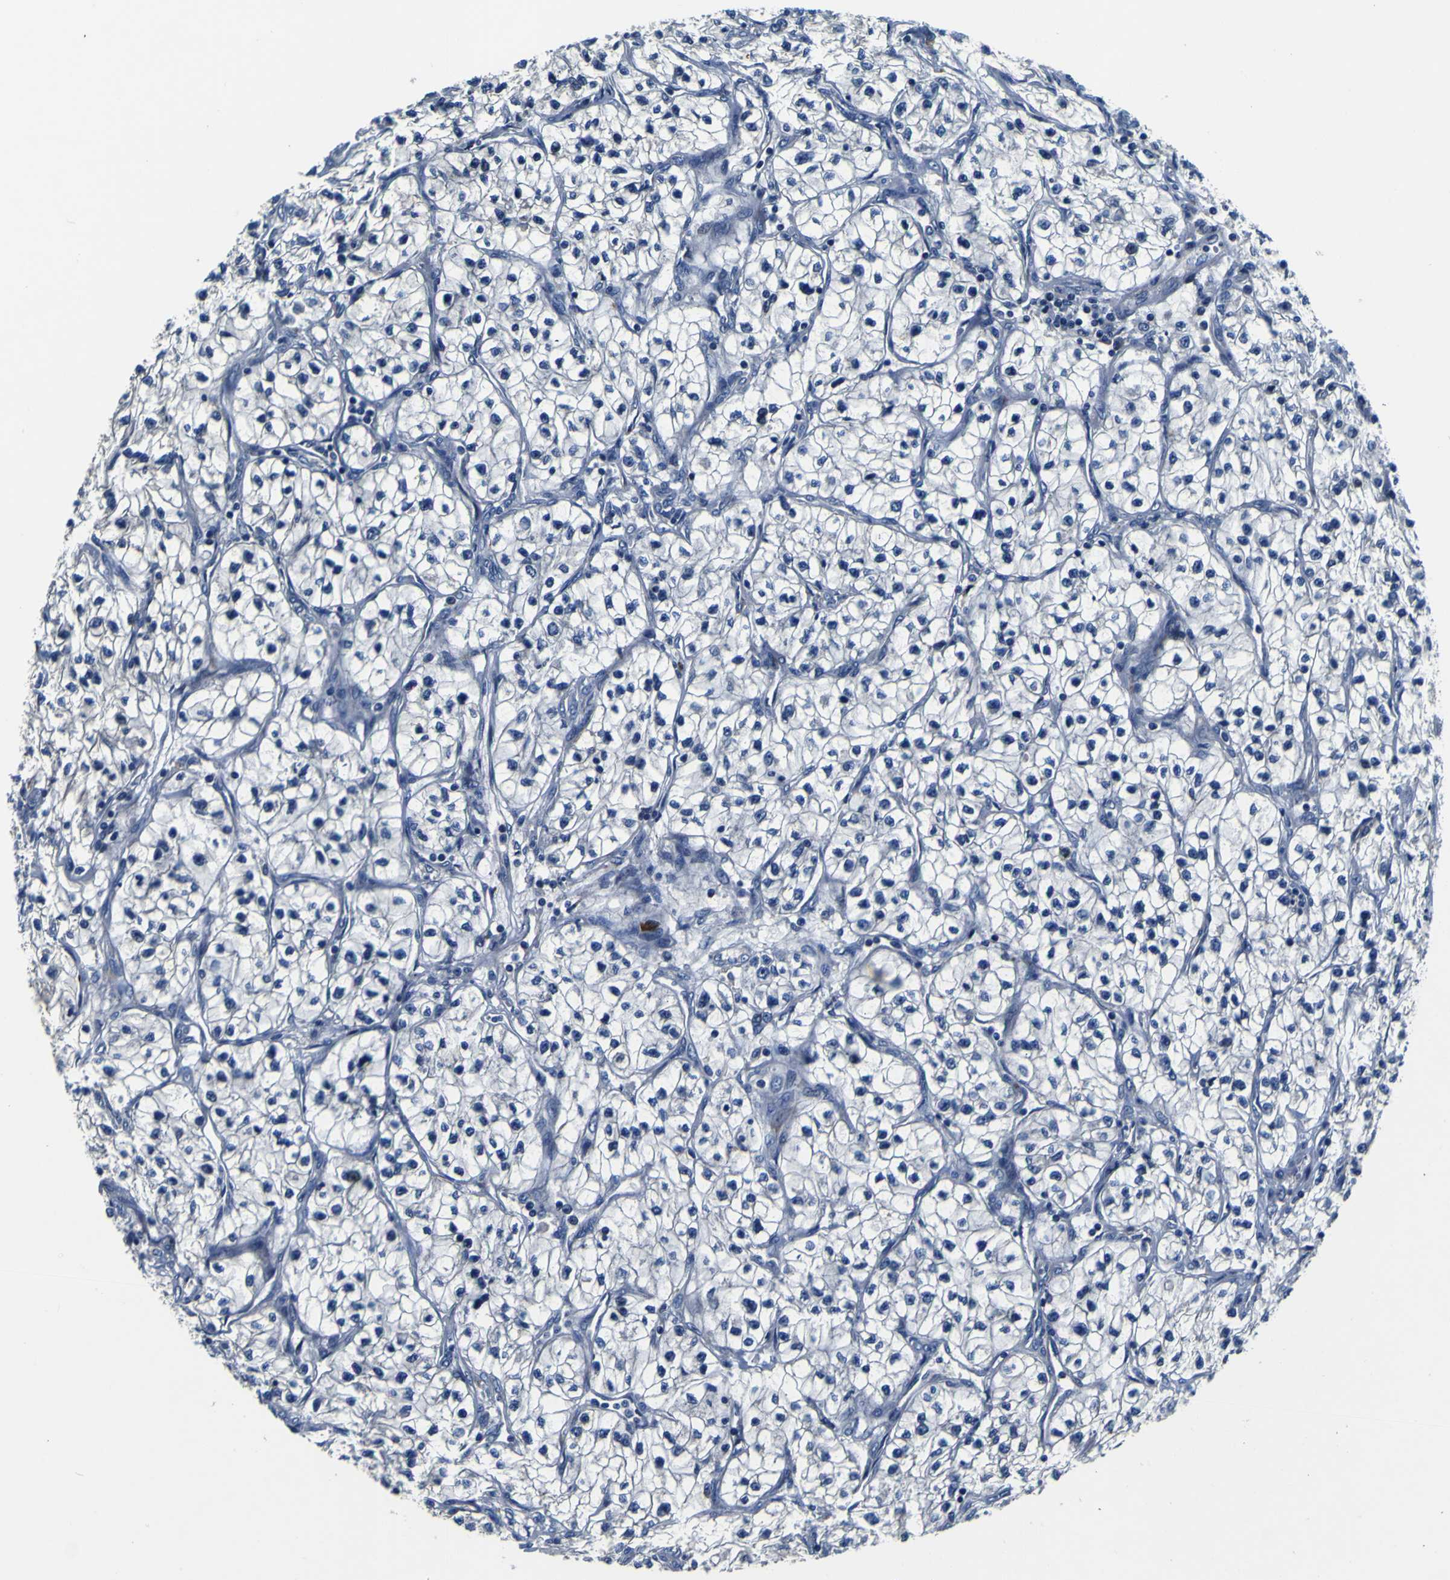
{"staining": {"intensity": "negative", "quantity": "none", "location": "none"}, "tissue": "renal cancer", "cell_type": "Tumor cells", "image_type": "cancer", "snomed": [{"axis": "morphology", "description": "Adenocarcinoma, NOS"}, {"axis": "topography", "description": "Kidney"}], "caption": "The photomicrograph shows no significant expression in tumor cells of renal adenocarcinoma. The staining is performed using DAB (3,3'-diaminobenzidine) brown chromogen with nuclei counter-stained in using hematoxylin.", "gene": "AGAP3", "patient": {"sex": "female", "age": 57}}